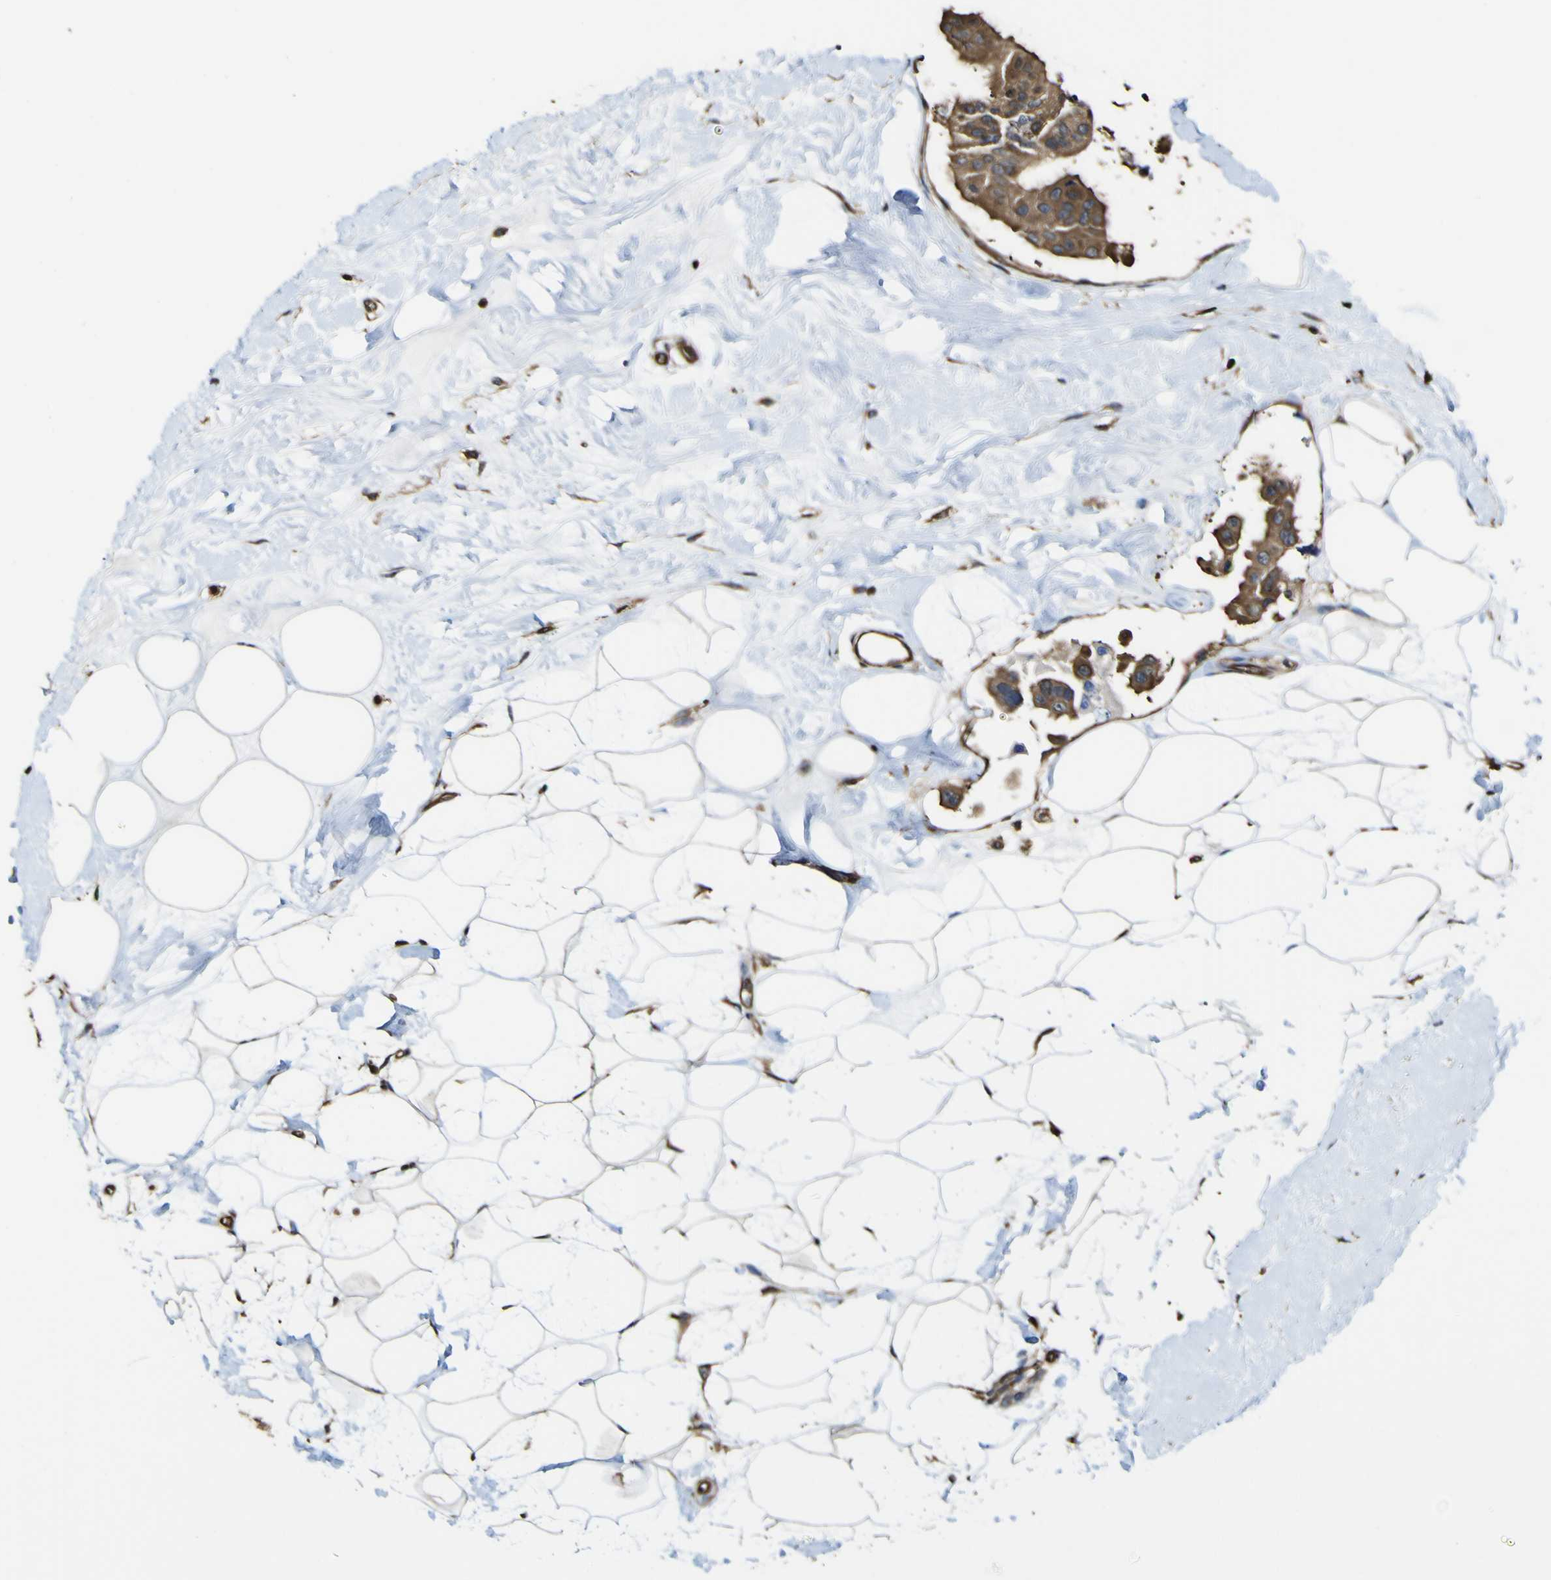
{"staining": {"intensity": "moderate", "quantity": ">75%", "location": "cytoplasmic/membranous"}, "tissue": "breast cancer", "cell_type": "Tumor cells", "image_type": "cancer", "snomed": [{"axis": "morphology", "description": "Normal tissue, NOS"}, {"axis": "morphology", "description": "Duct carcinoma"}, {"axis": "topography", "description": "Breast"}], "caption": "Moderate cytoplasmic/membranous protein positivity is appreciated in about >75% of tumor cells in breast cancer (intraductal carcinoma). The staining was performed using DAB (3,3'-diaminobenzidine) to visualize the protein expression in brown, while the nuclei were stained in blue with hematoxylin (Magnification: 20x).", "gene": "PTPRR", "patient": {"sex": "female", "age": 39}}